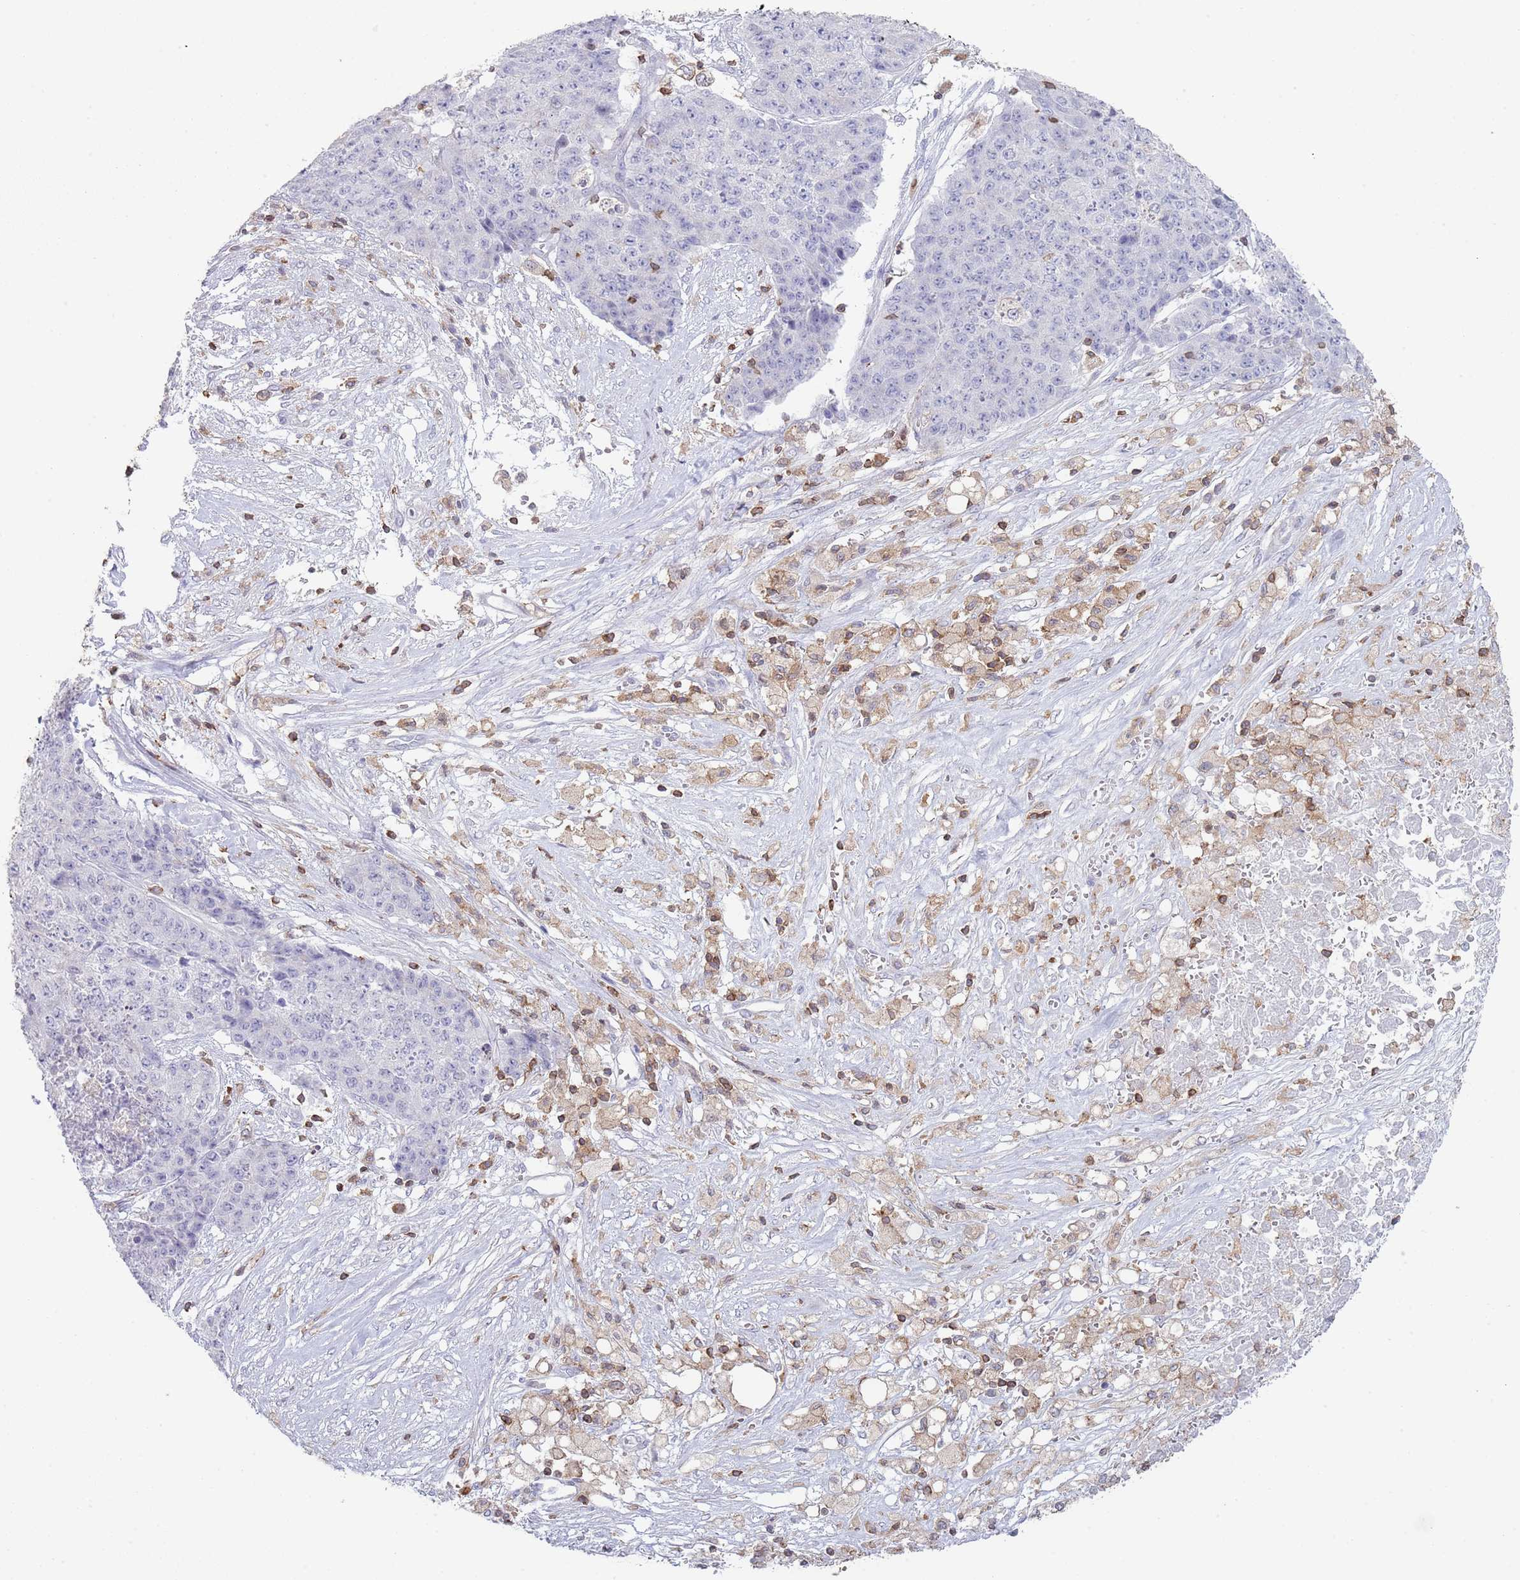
{"staining": {"intensity": "negative", "quantity": "none", "location": "none"}, "tissue": "ovarian cancer", "cell_type": "Tumor cells", "image_type": "cancer", "snomed": [{"axis": "morphology", "description": "Carcinoma, endometroid"}, {"axis": "topography", "description": "Ovary"}], "caption": "High power microscopy photomicrograph of an IHC photomicrograph of ovarian cancer, revealing no significant staining in tumor cells.", "gene": "LPXN", "patient": {"sex": "female", "age": 42}}